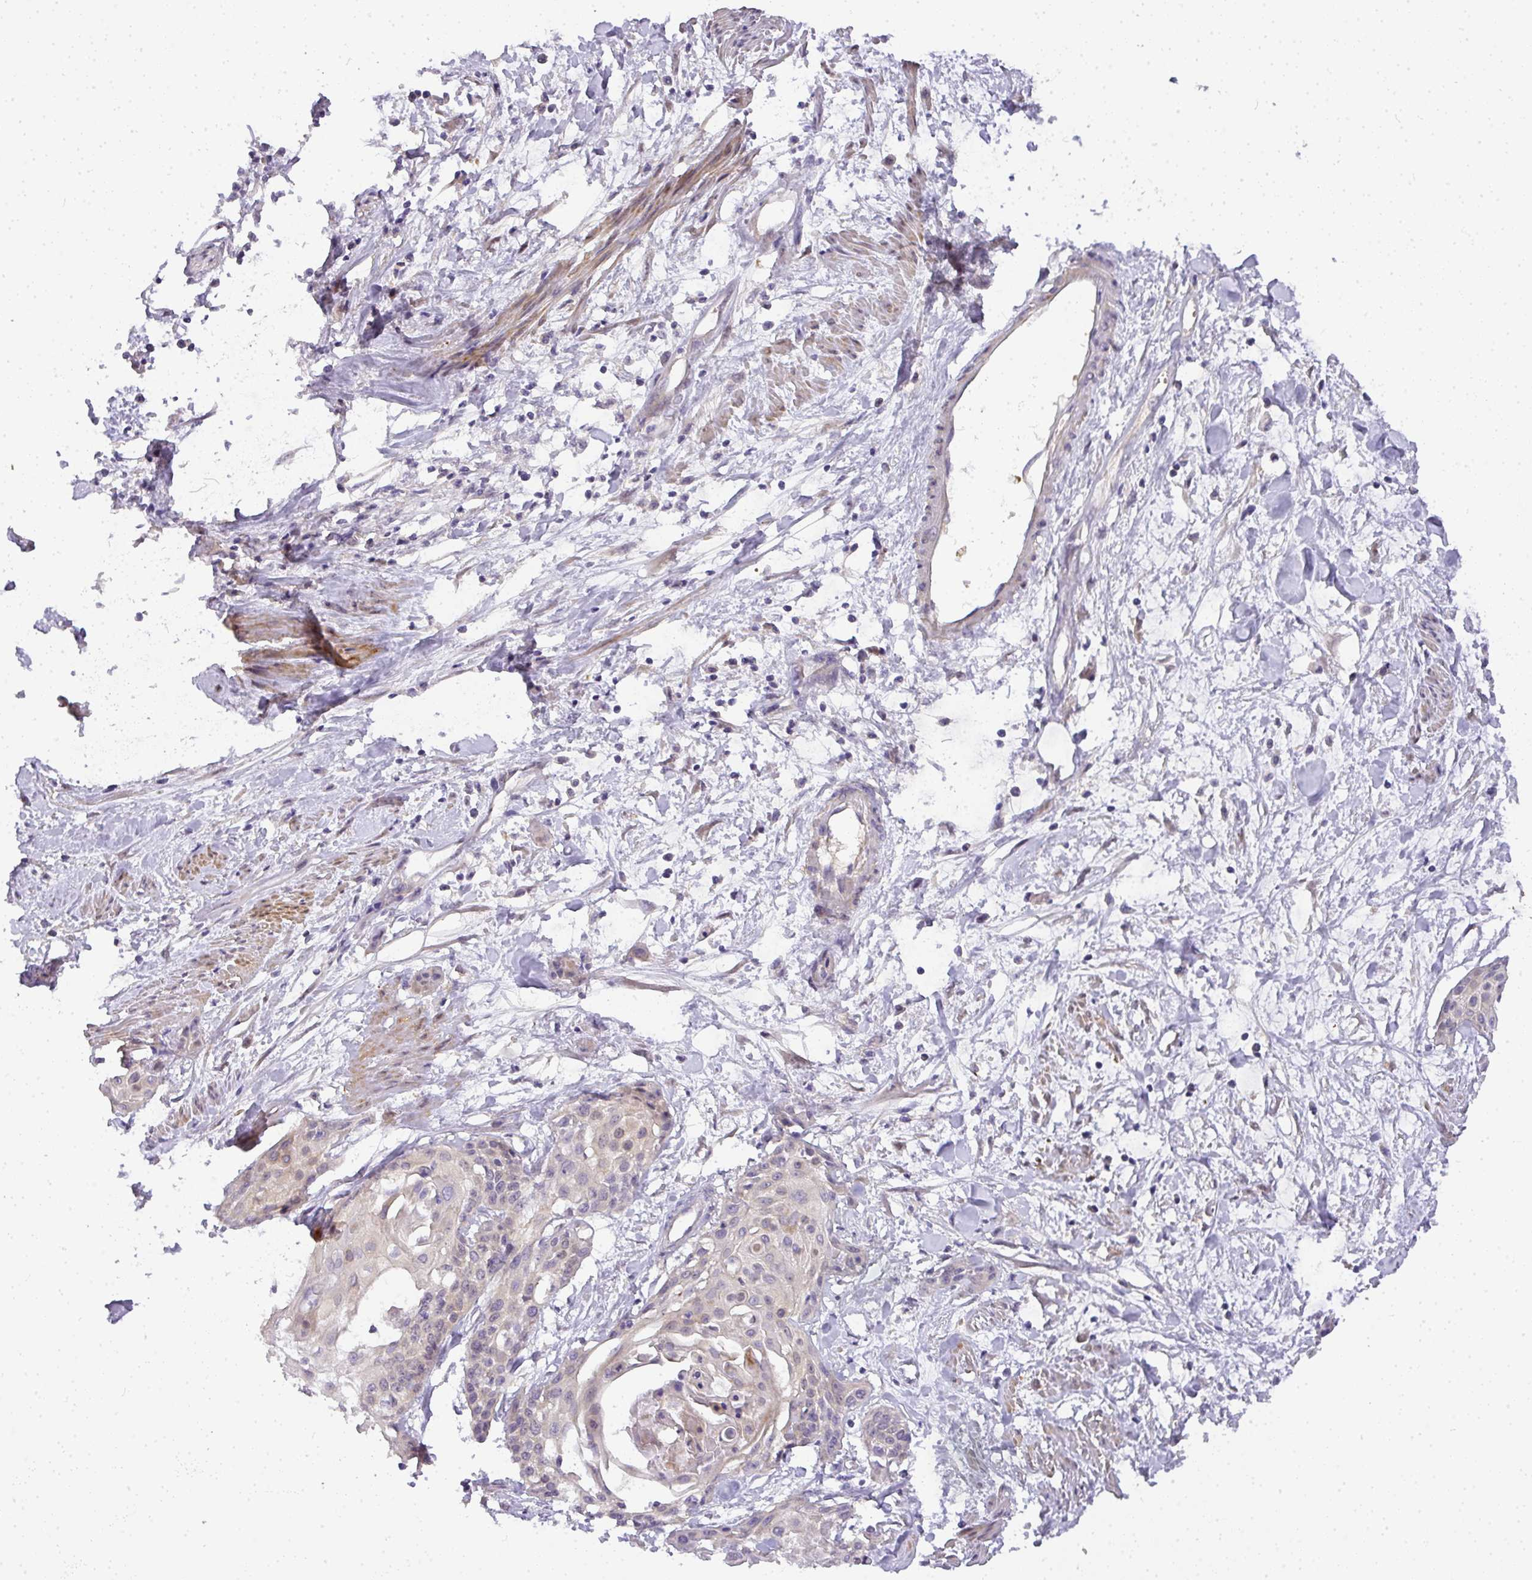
{"staining": {"intensity": "negative", "quantity": "none", "location": "none"}, "tissue": "cervical cancer", "cell_type": "Tumor cells", "image_type": "cancer", "snomed": [{"axis": "morphology", "description": "Squamous cell carcinoma, NOS"}, {"axis": "topography", "description": "Cervix"}], "caption": "Tumor cells show no significant staining in cervical cancer (squamous cell carcinoma). (Stains: DAB immunohistochemistry (IHC) with hematoxylin counter stain, Microscopy: brightfield microscopy at high magnification).", "gene": "ADH5", "patient": {"sex": "female", "age": 57}}